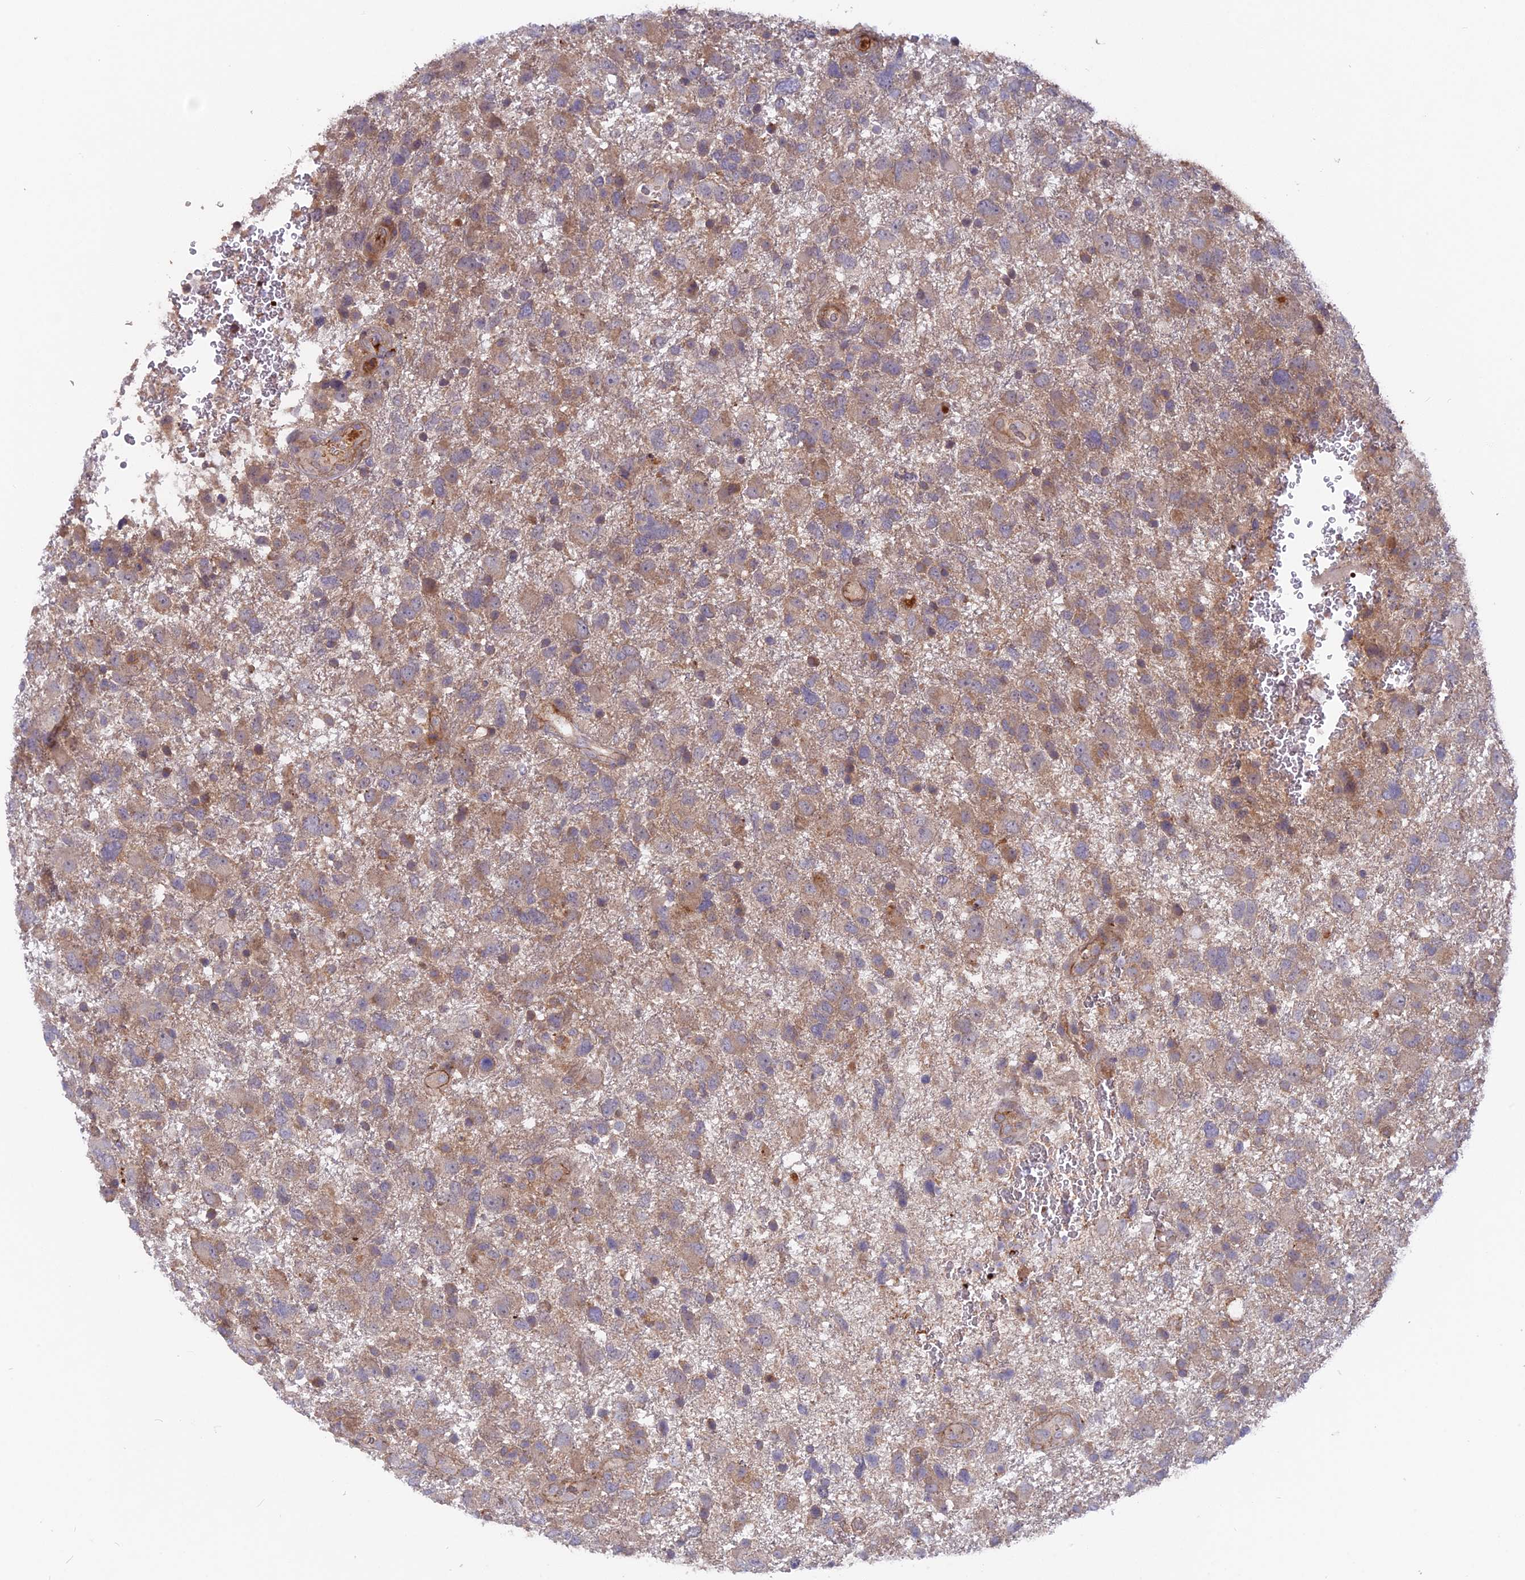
{"staining": {"intensity": "weak", "quantity": "25%-75%", "location": "cytoplasmic/membranous"}, "tissue": "glioma", "cell_type": "Tumor cells", "image_type": "cancer", "snomed": [{"axis": "morphology", "description": "Glioma, malignant, High grade"}, {"axis": "topography", "description": "Brain"}], "caption": "High-grade glioma (malignant) stained with a brown dye shows weak cytoplasmic/membranous positive expression in about 25%-75% of tumor cells.", "gene": "CPNE7", "patient": {"sex": "male", "age": 61}}